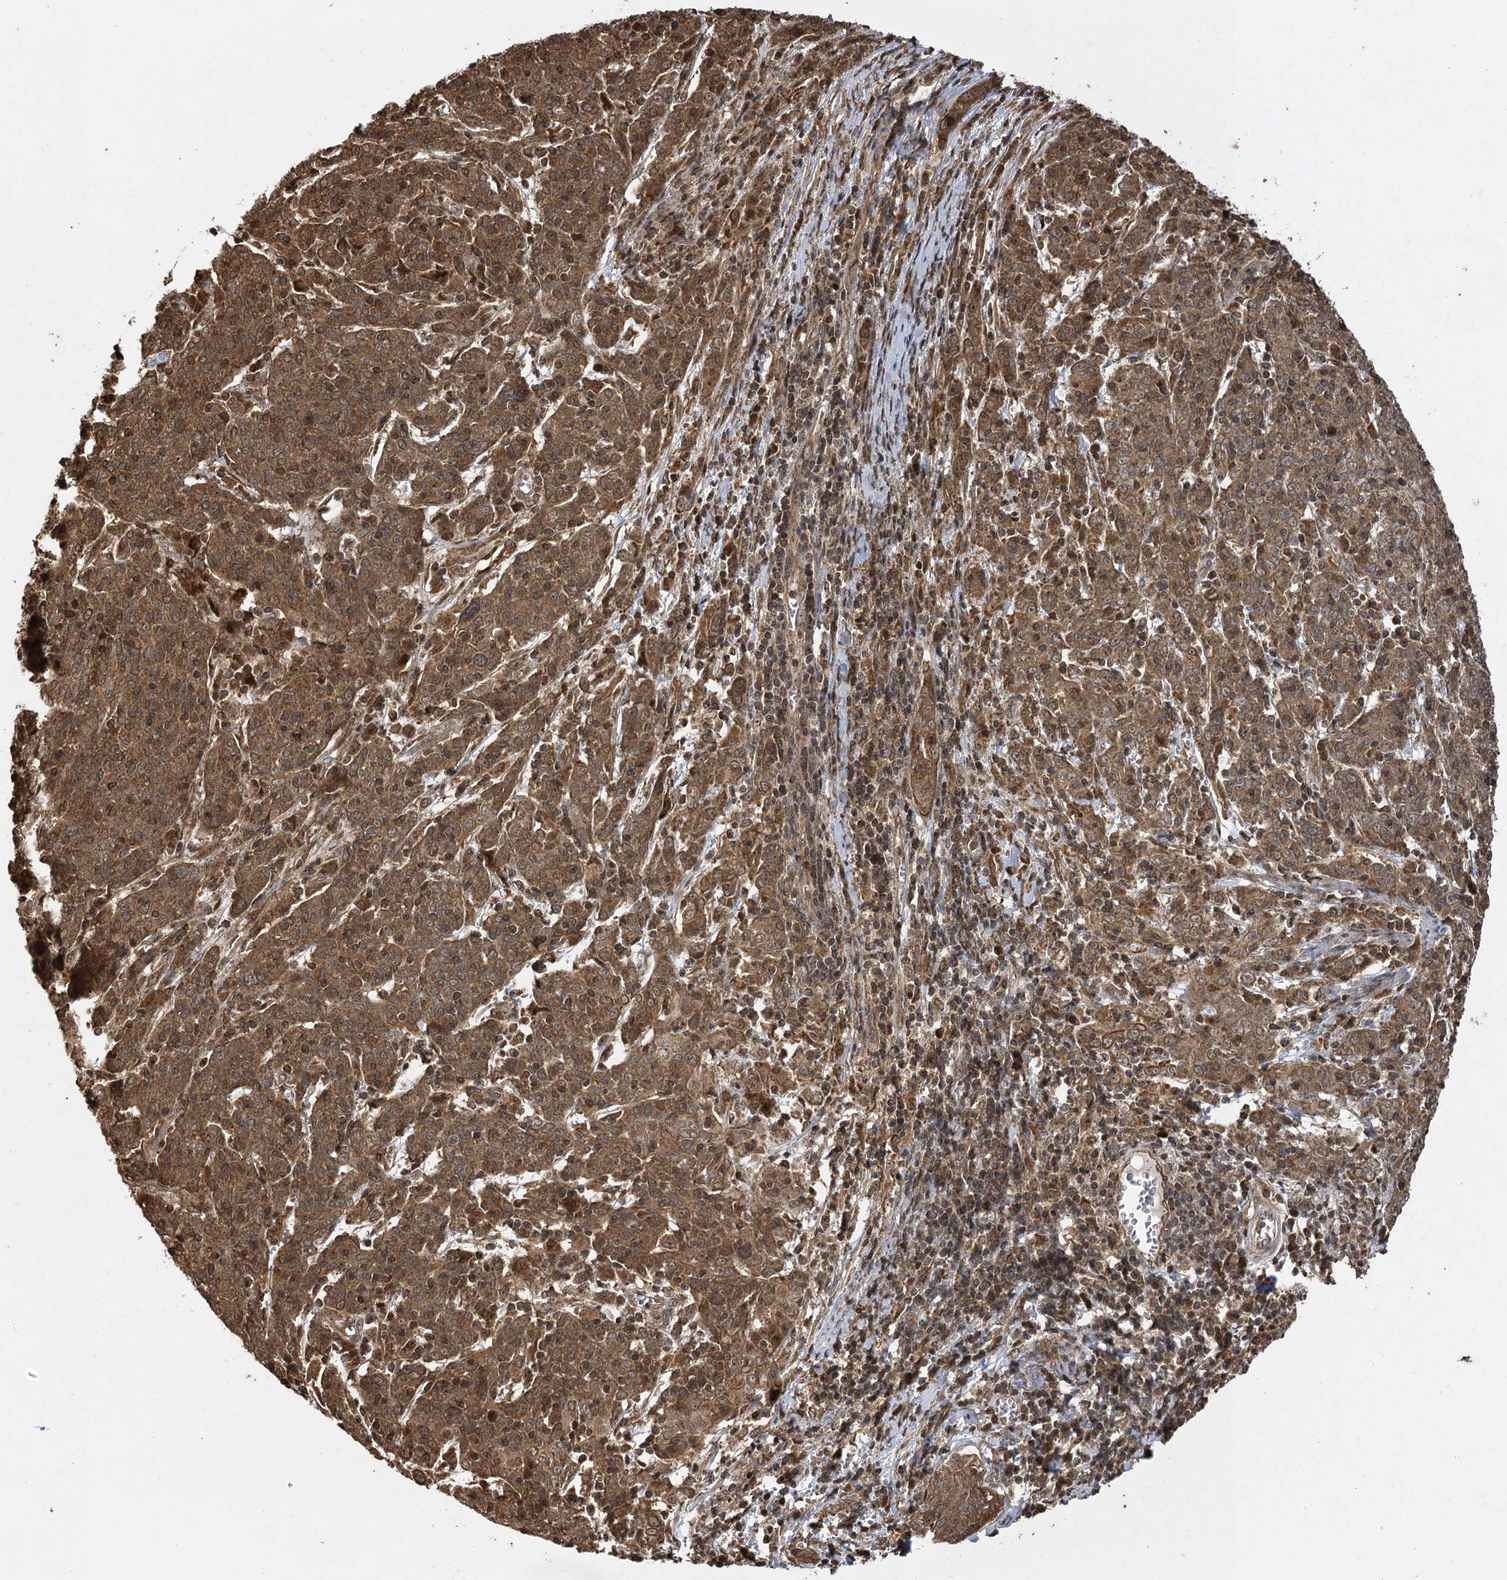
{"staining": {"intensity": "moderate", "quantity": ">75%", "location": "cytoplasmic/membranous,nuclear"}, "tissue": "cervical cancer", "cell_type": "Tumor cells", "image_type": "cancer", "snomed": [{"axis": "morphology", "description": "Squamous cell carcinoma, NOS"}, {"axis": "topography", "description": "Cervix"}], "caption": "About >75% of tumor cells in squamous cell carcinoma (cervical) exhibit moderate cytoplasmic/membranous and nuclear protein staining as visualized by brown immunohistochemical staining.", "gene": "IL11RA", "patient": {"sex": "female", "age": 67}}